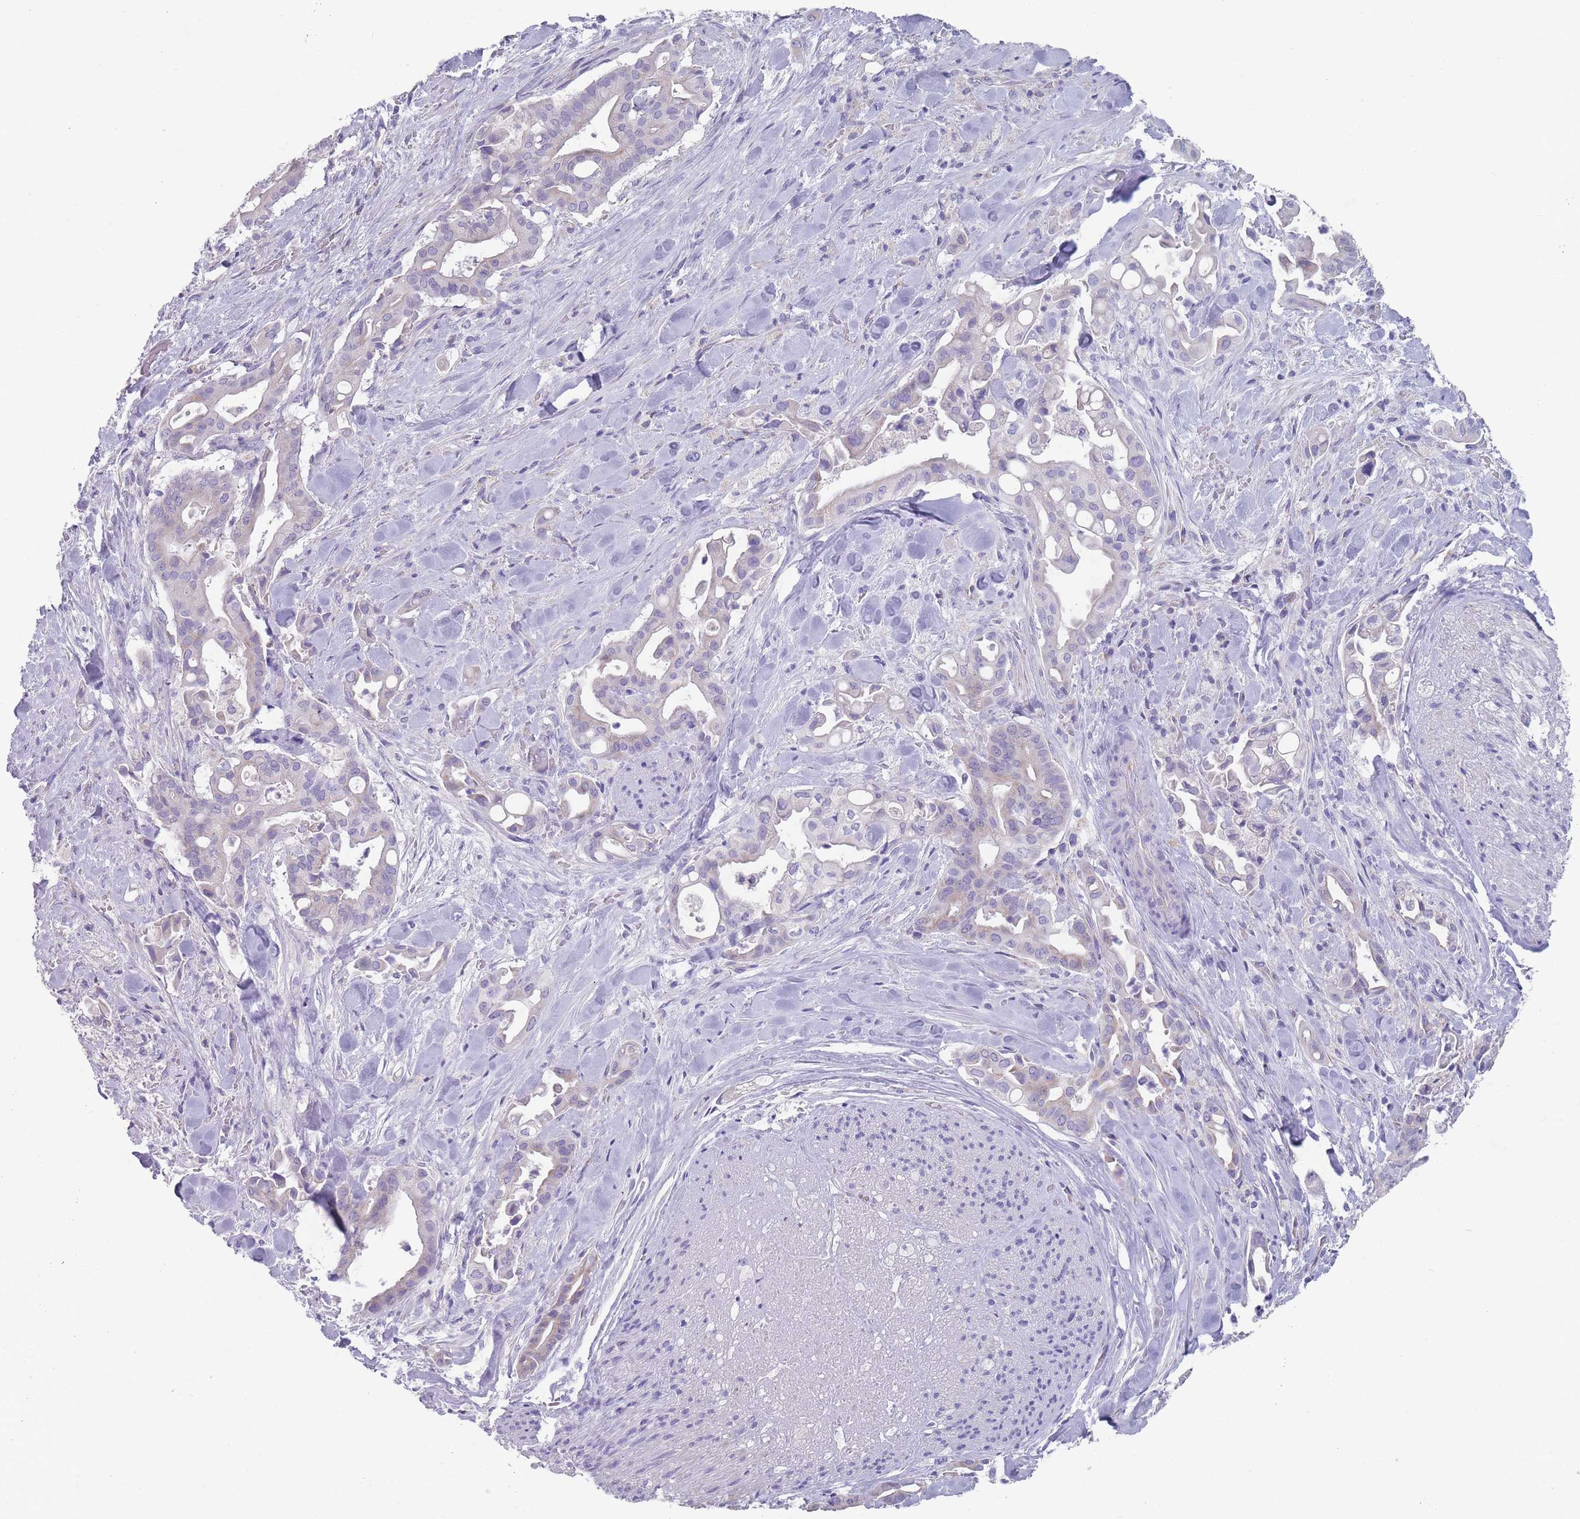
{"staining": {"intensity": "negative", "quantity": "none", "location": "none"}, "tissue": "liver cancer", "cell_type": "Tumor cells", "image_type": "cancer", "snomed": [{"axis": "morphology", "description": "Cholangiocarcinoma"}, {"axis": "topography", "description": "Liver"}], "caption": "The IHC micrograph has no significant positivity in tumor cells of liver cancer tissue.", "gene": "MRPS14", "patient": {"sex": "female", "age": 68}}